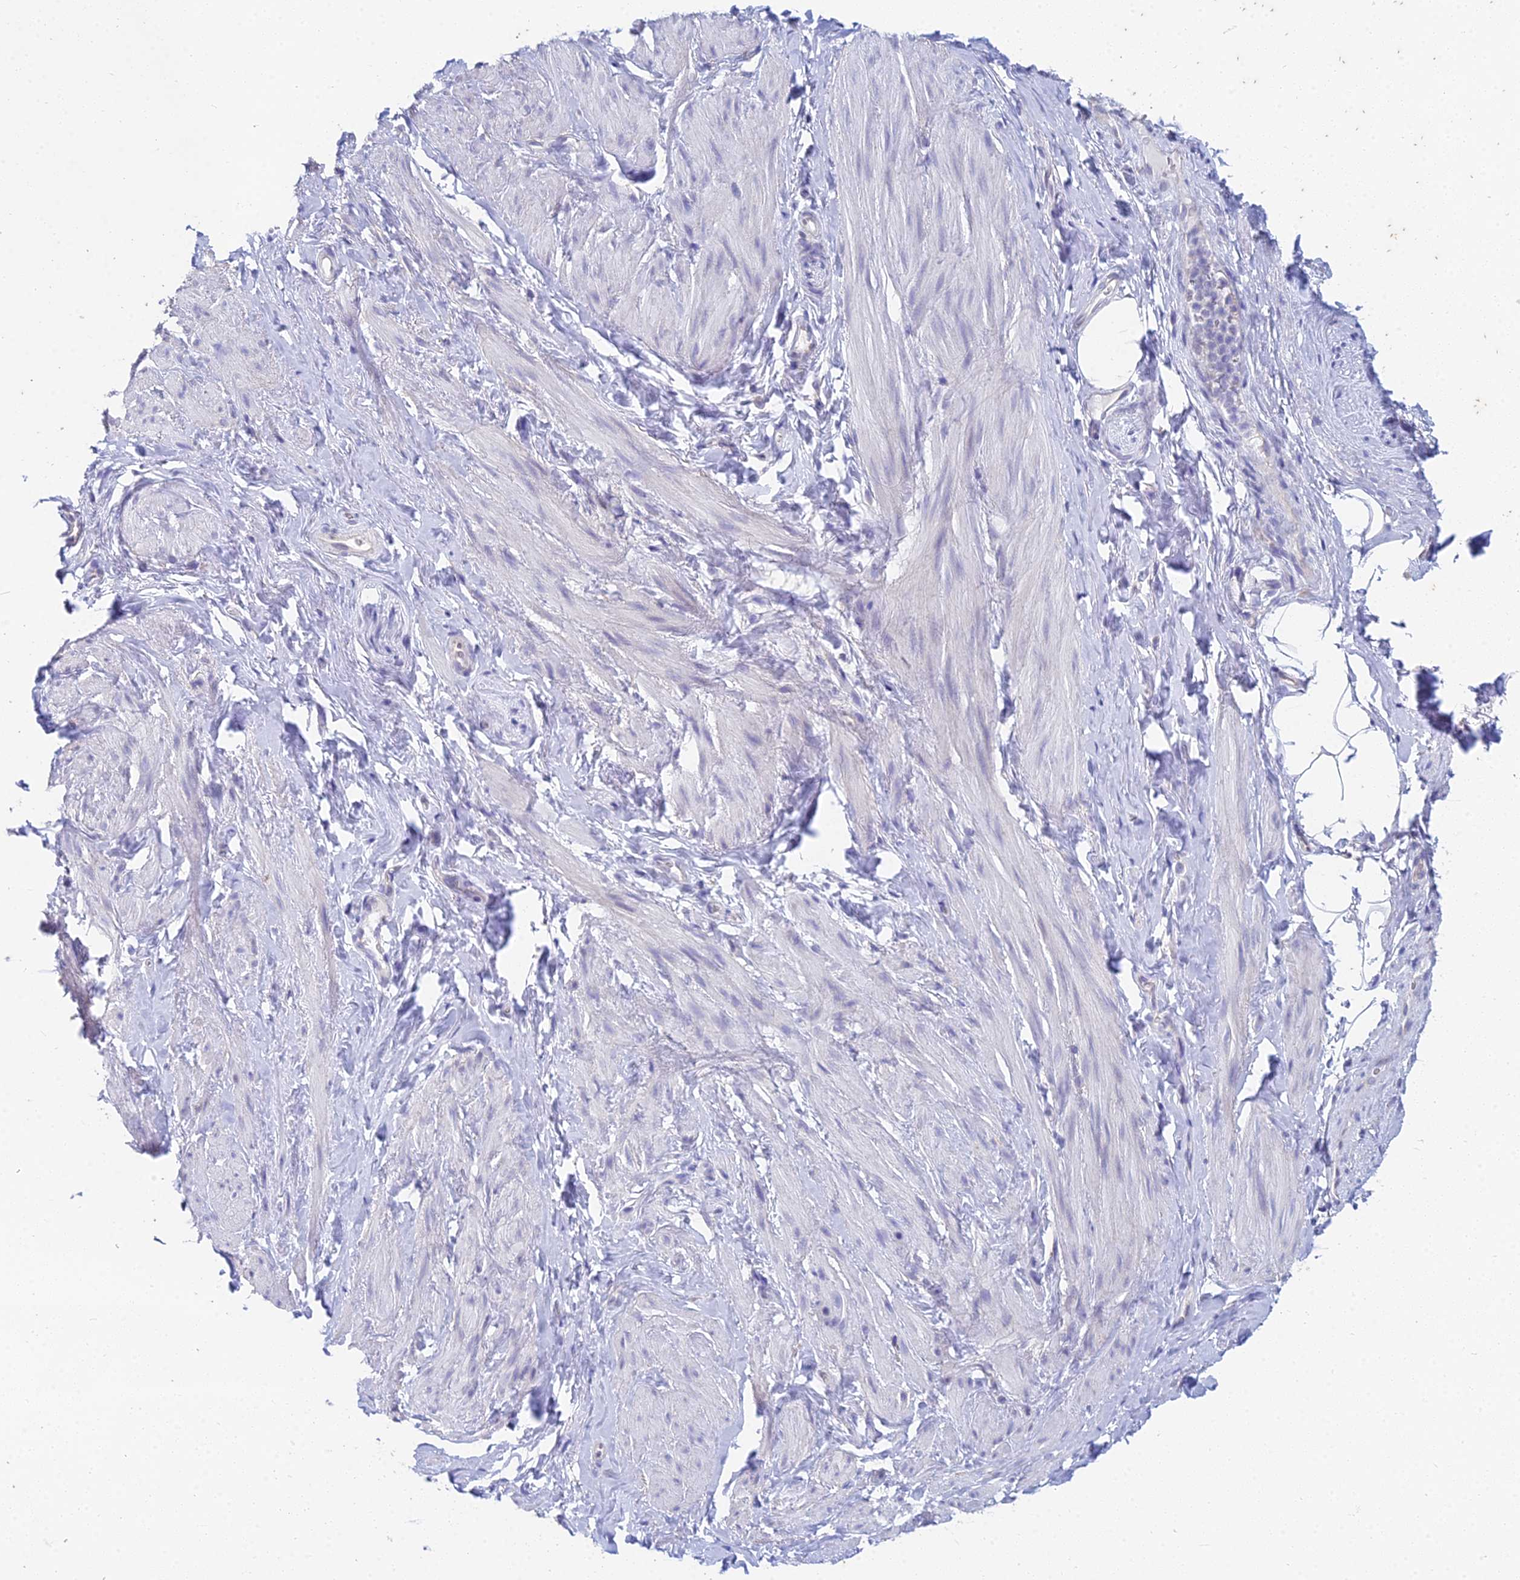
{"staining": {"intensity": "negative", "quantity": "none", "location": "none"}, "tissue": "smooth muscle", "cell_type": "Smooth muscle cells", "image_type": "normal", "snomed": [{"axis": "morphology", "description": "Normal tissue, NOS"}, {"axis": "topography", "description": "Smooth muscle"}, {"axis": "topography", "description": "Peripheral nerve tissue"}], "caption": "An IHC histopathology image of unremarkable smooth muscle is shown. There is no staining in smooth muscle cells of smooth muscle.", "gene": "EEF2KMT", "patient": {"sex": "male", "age": 69}}